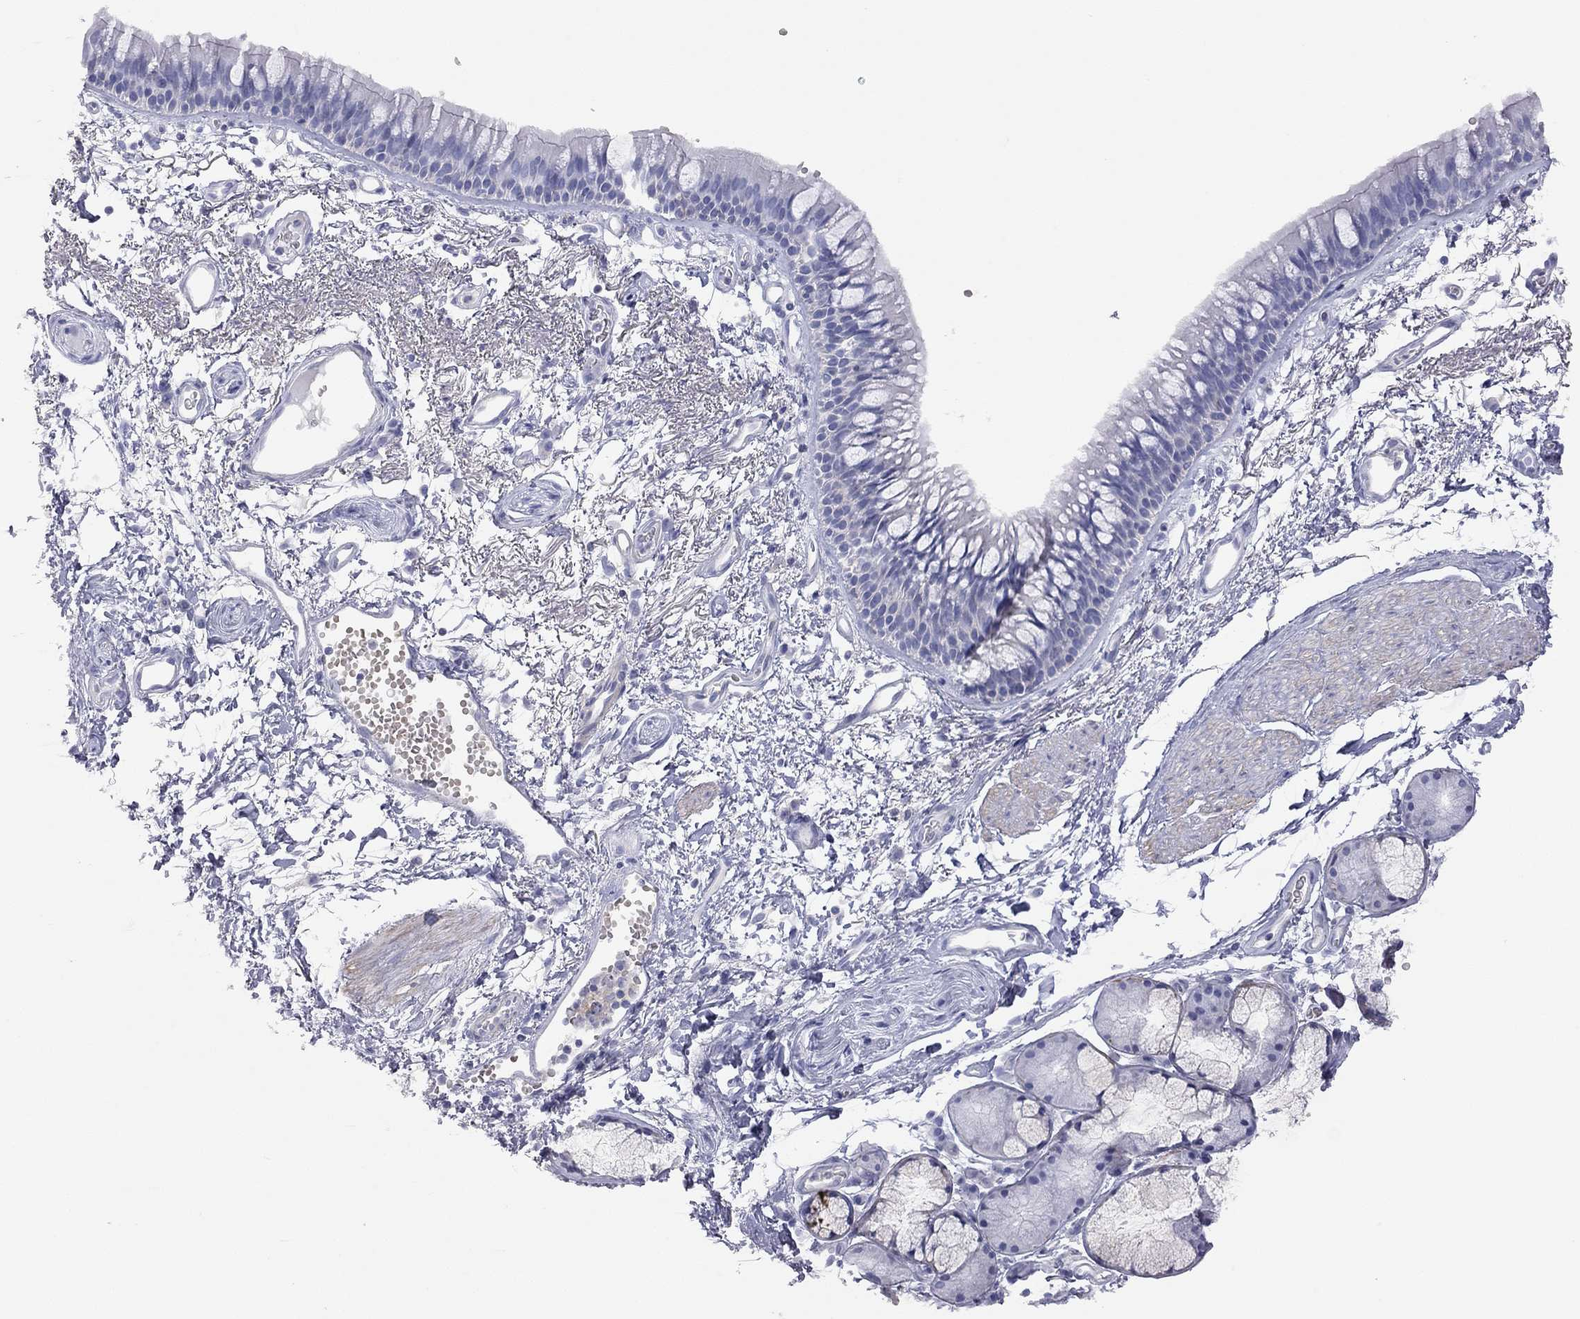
{"staining": {"intensity": "negative", "quantity": "none", "location": "none"}, "tissue": "bronchus", "cell_type": "Respiratory epithelial cells", "image_type": "normal", "snomed": [{"axis": "morphology", "description": "Normal tissue, NOS"}, {"axis": "topography", "description": "Cartilage tissue"}, {"axis": "topography", "description": "Bronchus"}], "caption": "Protein analysis of benign bronchus reveals no significant expression in respiratory epithelial cells.", "gene": "ADCYAP1", "patient": {"sex": "male", "age": 66}}